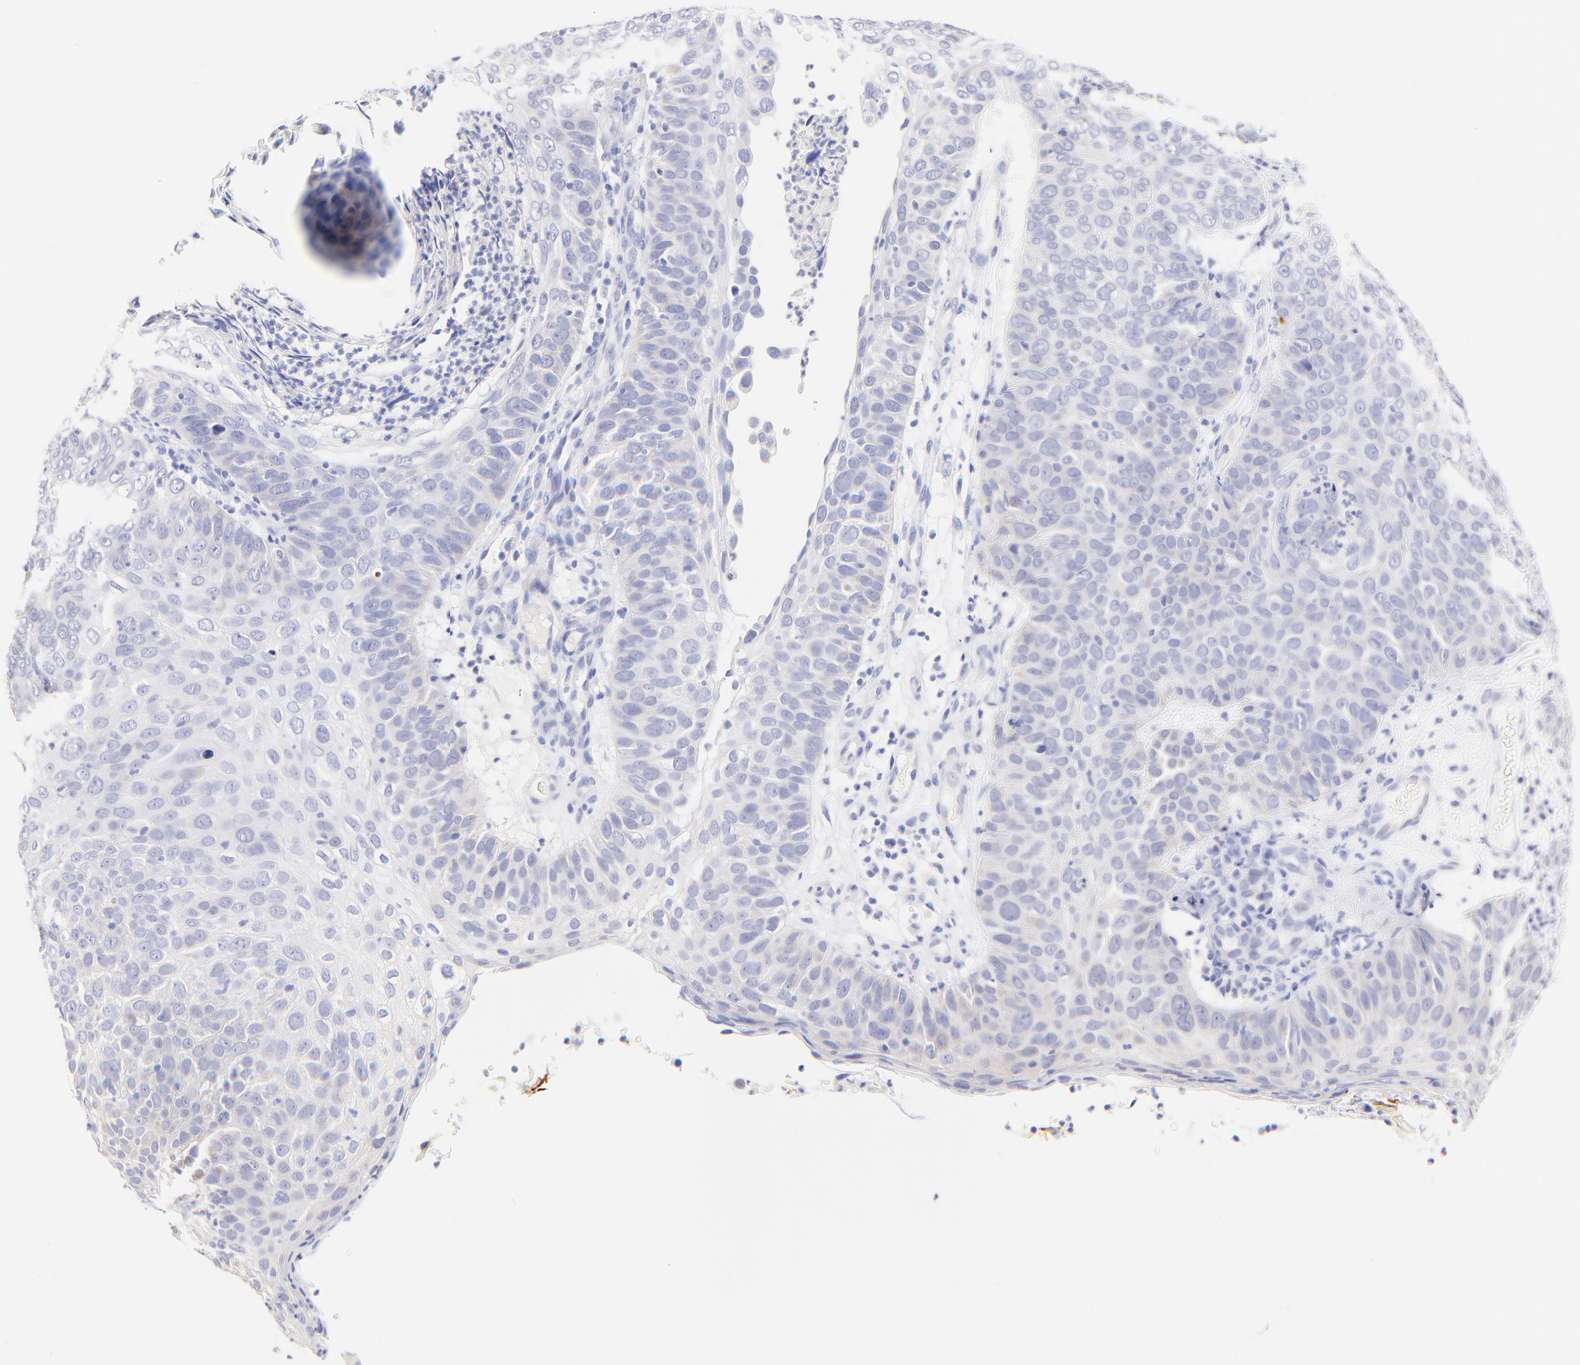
{"staining": {"intensity": "negative", "quantity": "none", "location": "none"}, "tissue": "skin cancer", "cell_type": "Tumor cells", "image_type": "cancer", "snomed": [{"axis": "morphology", "description": "Squamous cell carcinoma, NOS"}, {"axis": "topography", "description": "Skin"}], "caption": "IHC photomicrograph of skin cancer (squamous cell carcinoma) stained for a protein (brown), which displays no staining in tumor cells.", "gene": "RAB3A", "patient": {"sex": "male", "age": 87}}